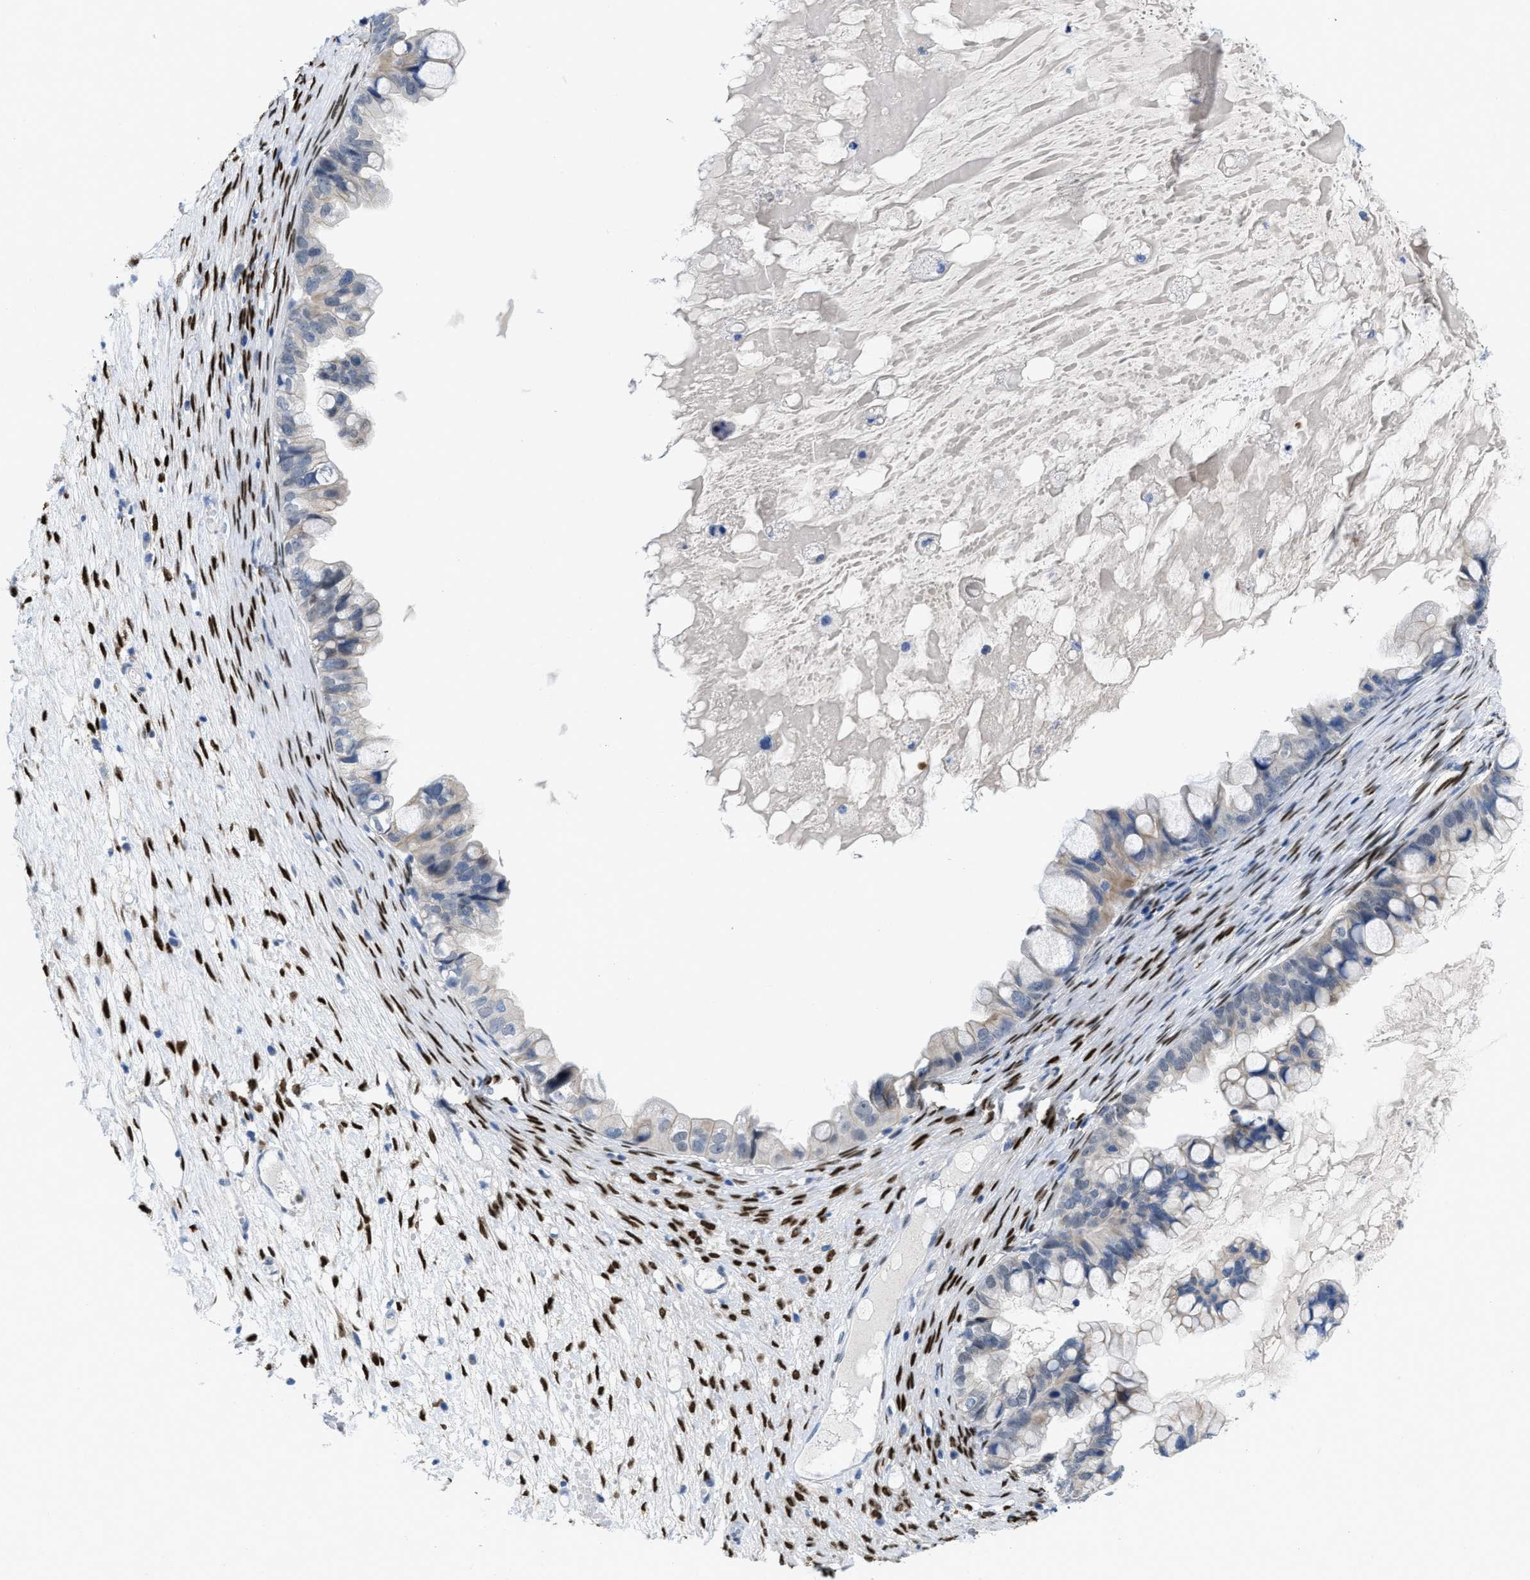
{"staining": {"intensity": "negative", "quantity": "none", "location": "none"}, "tissue": "ovarian cancer", "cell_type": "Tumor cells", "image_type": "cancer", "snomed": [{"axis": "morphology", "description": "Cystadenocarcinoma, mucinous, NOS"}, {"axis": "topography", "description": "Ovary"}], "caption": "Tumor cells are negative for brown protein staining in ovarian mucinous cystadenocarcinoma.", "gene": "NFIX", "patient": {"sex": "female", "age": 80}}